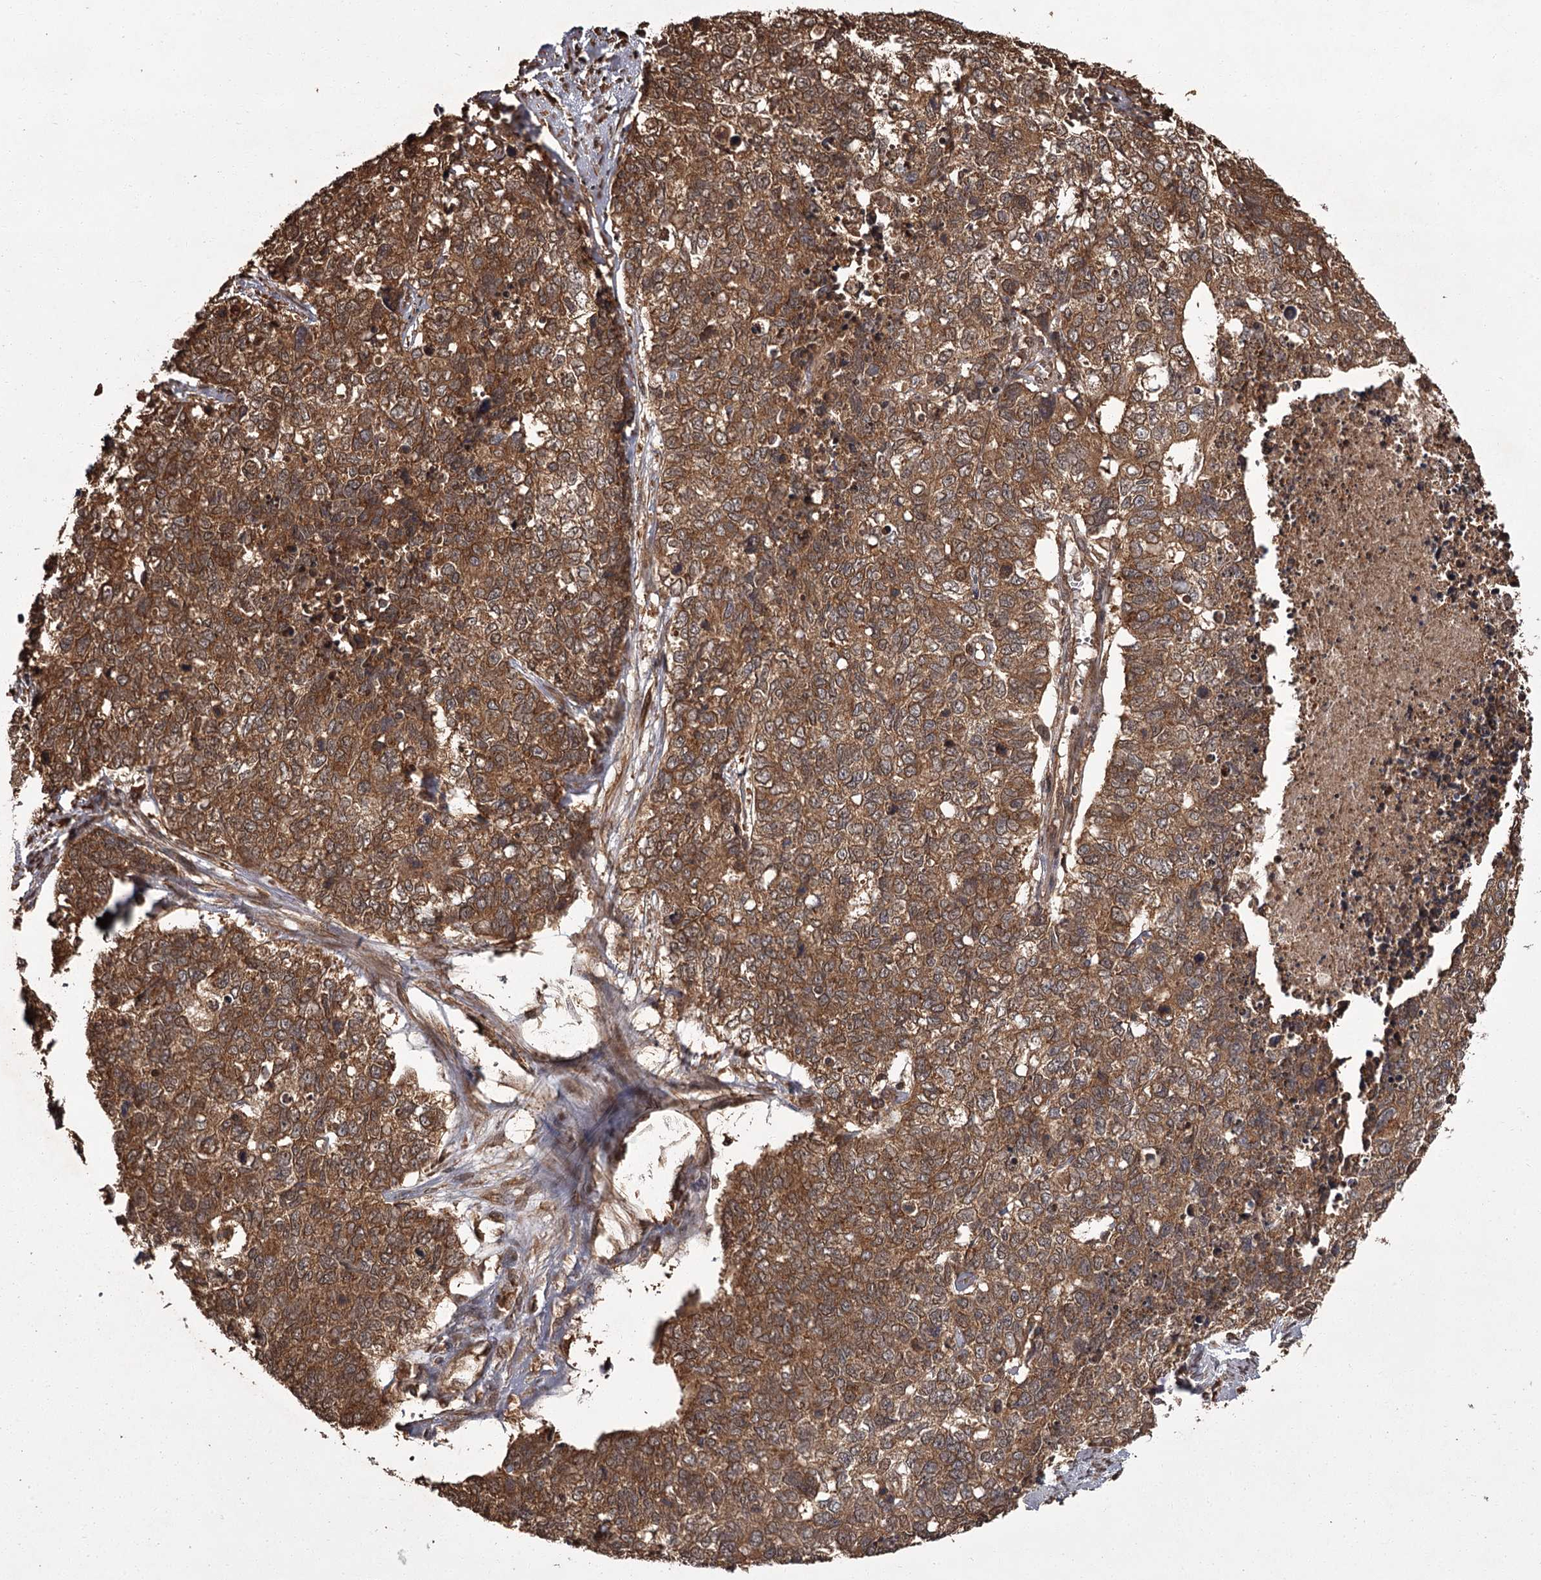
{"staining": {"intensity": "moderate", "quantity": ">75%", "location": "cytoplasmic/membranous"}, "tissue": "cervical cancer", "cell_type": "Tumor cells", "image_type": "cancer", "snomed": [{"axis": "morphology", "description": "Squamous cell carcinoma, NOS"}, {"axis": "topography", "description": "Cervix"}], "caption": "Protein analysis of squamous cell carcinoma (cervical) tissue reveals moderate cytoplasmic/membranous expression in about >75% of tumor cells.", "gene": "NPRL2", "patient": {"sex": "female", "age": 63}}